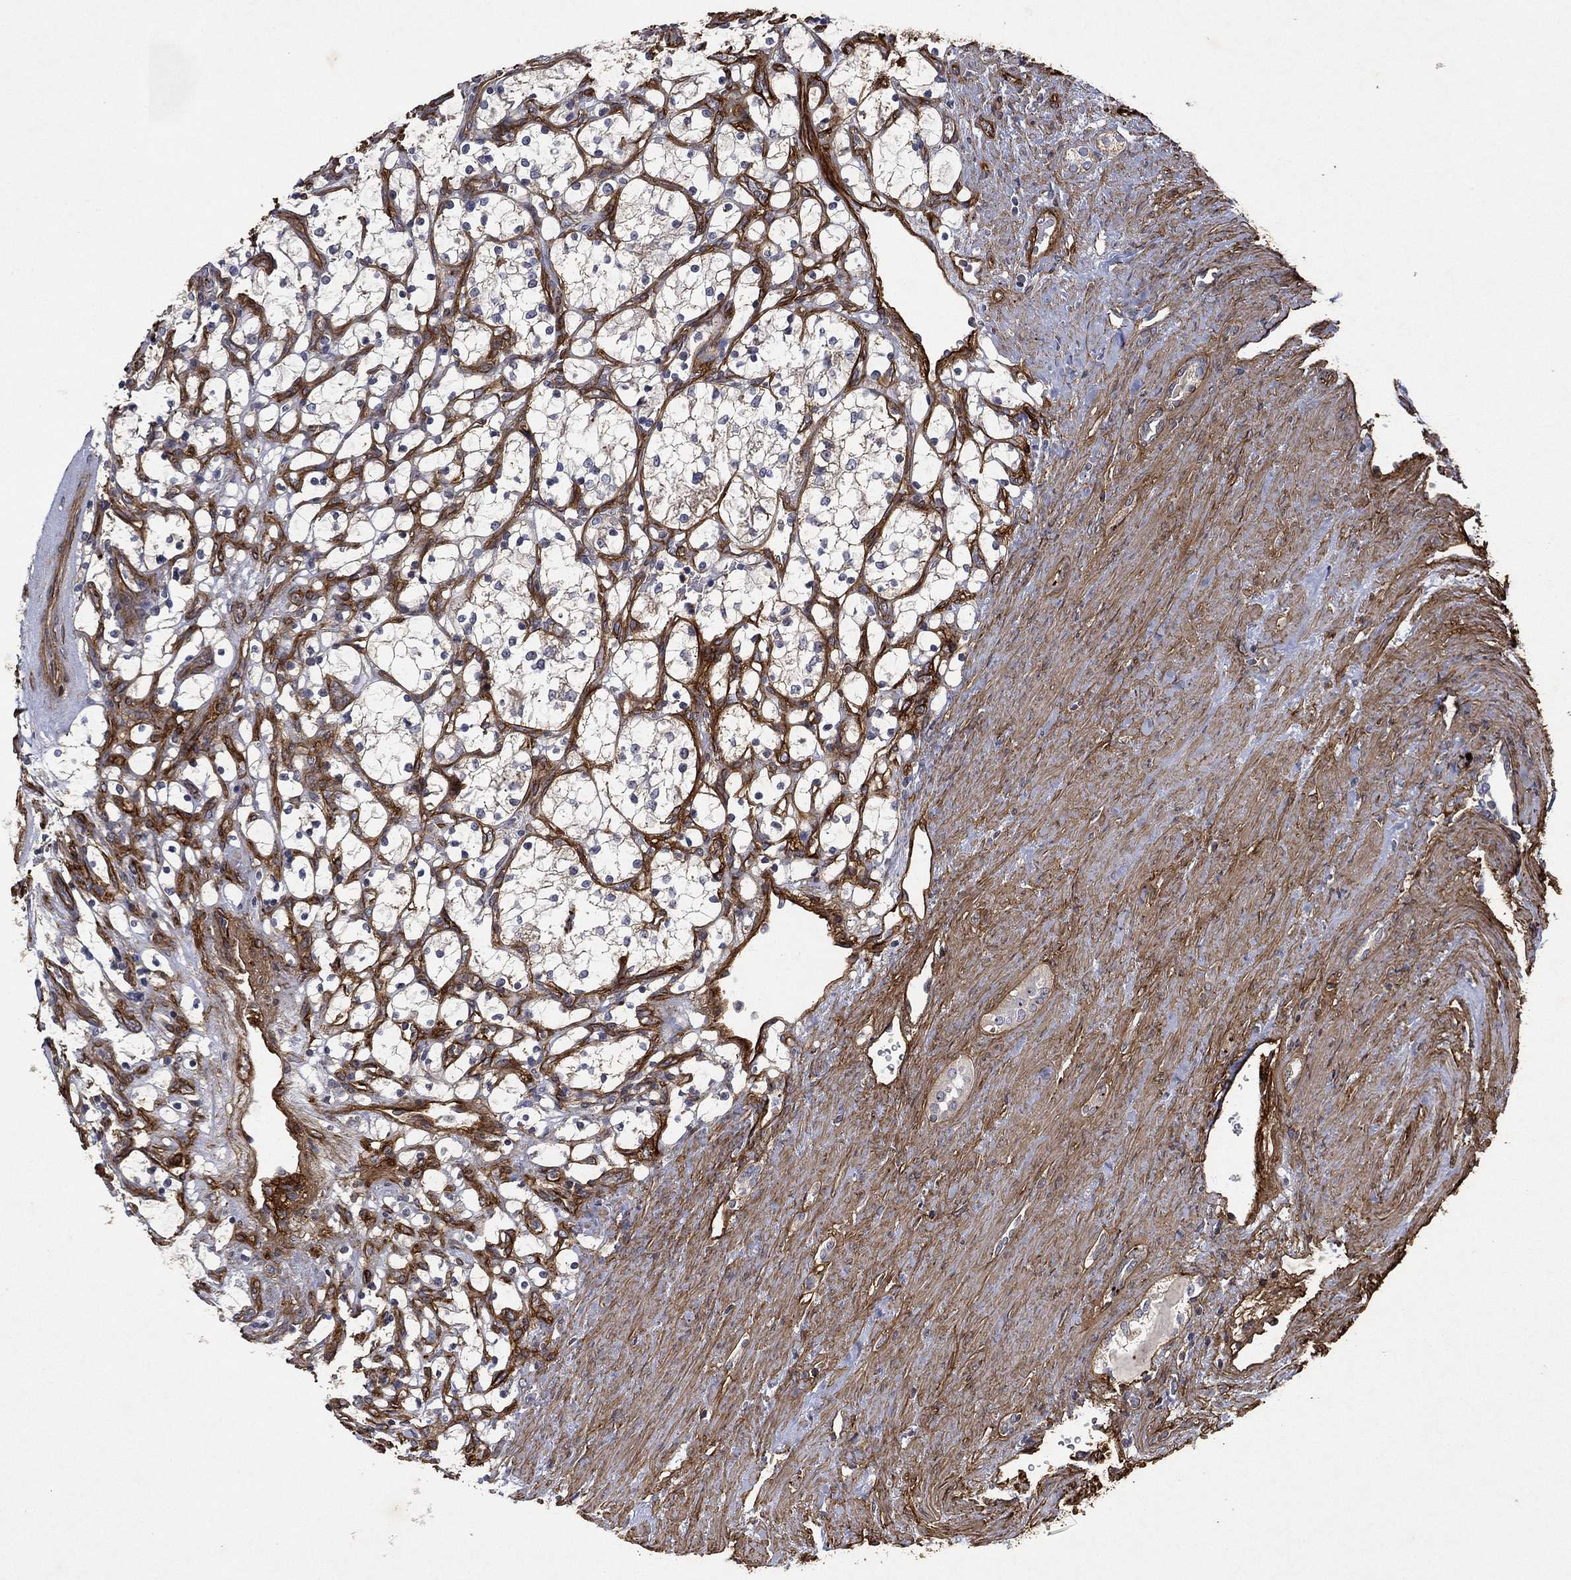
{"staining": {"intensity": "negative", "quantity": "none", "location": "none"}, "tissue": "renal cancer", "cell_type": "Tumor cells", "image_type": "cancer", "snomed": [{"axis": "morphology", "description": "Adenocarcinoma, NOS"}, {"axis": "topography", "description": "Kidney"}], "caption": "Tumor cells show no significant protein expression in renal cancer.", "gene": "COL4A2", "patient": {"sex": "female", "age": 69}}